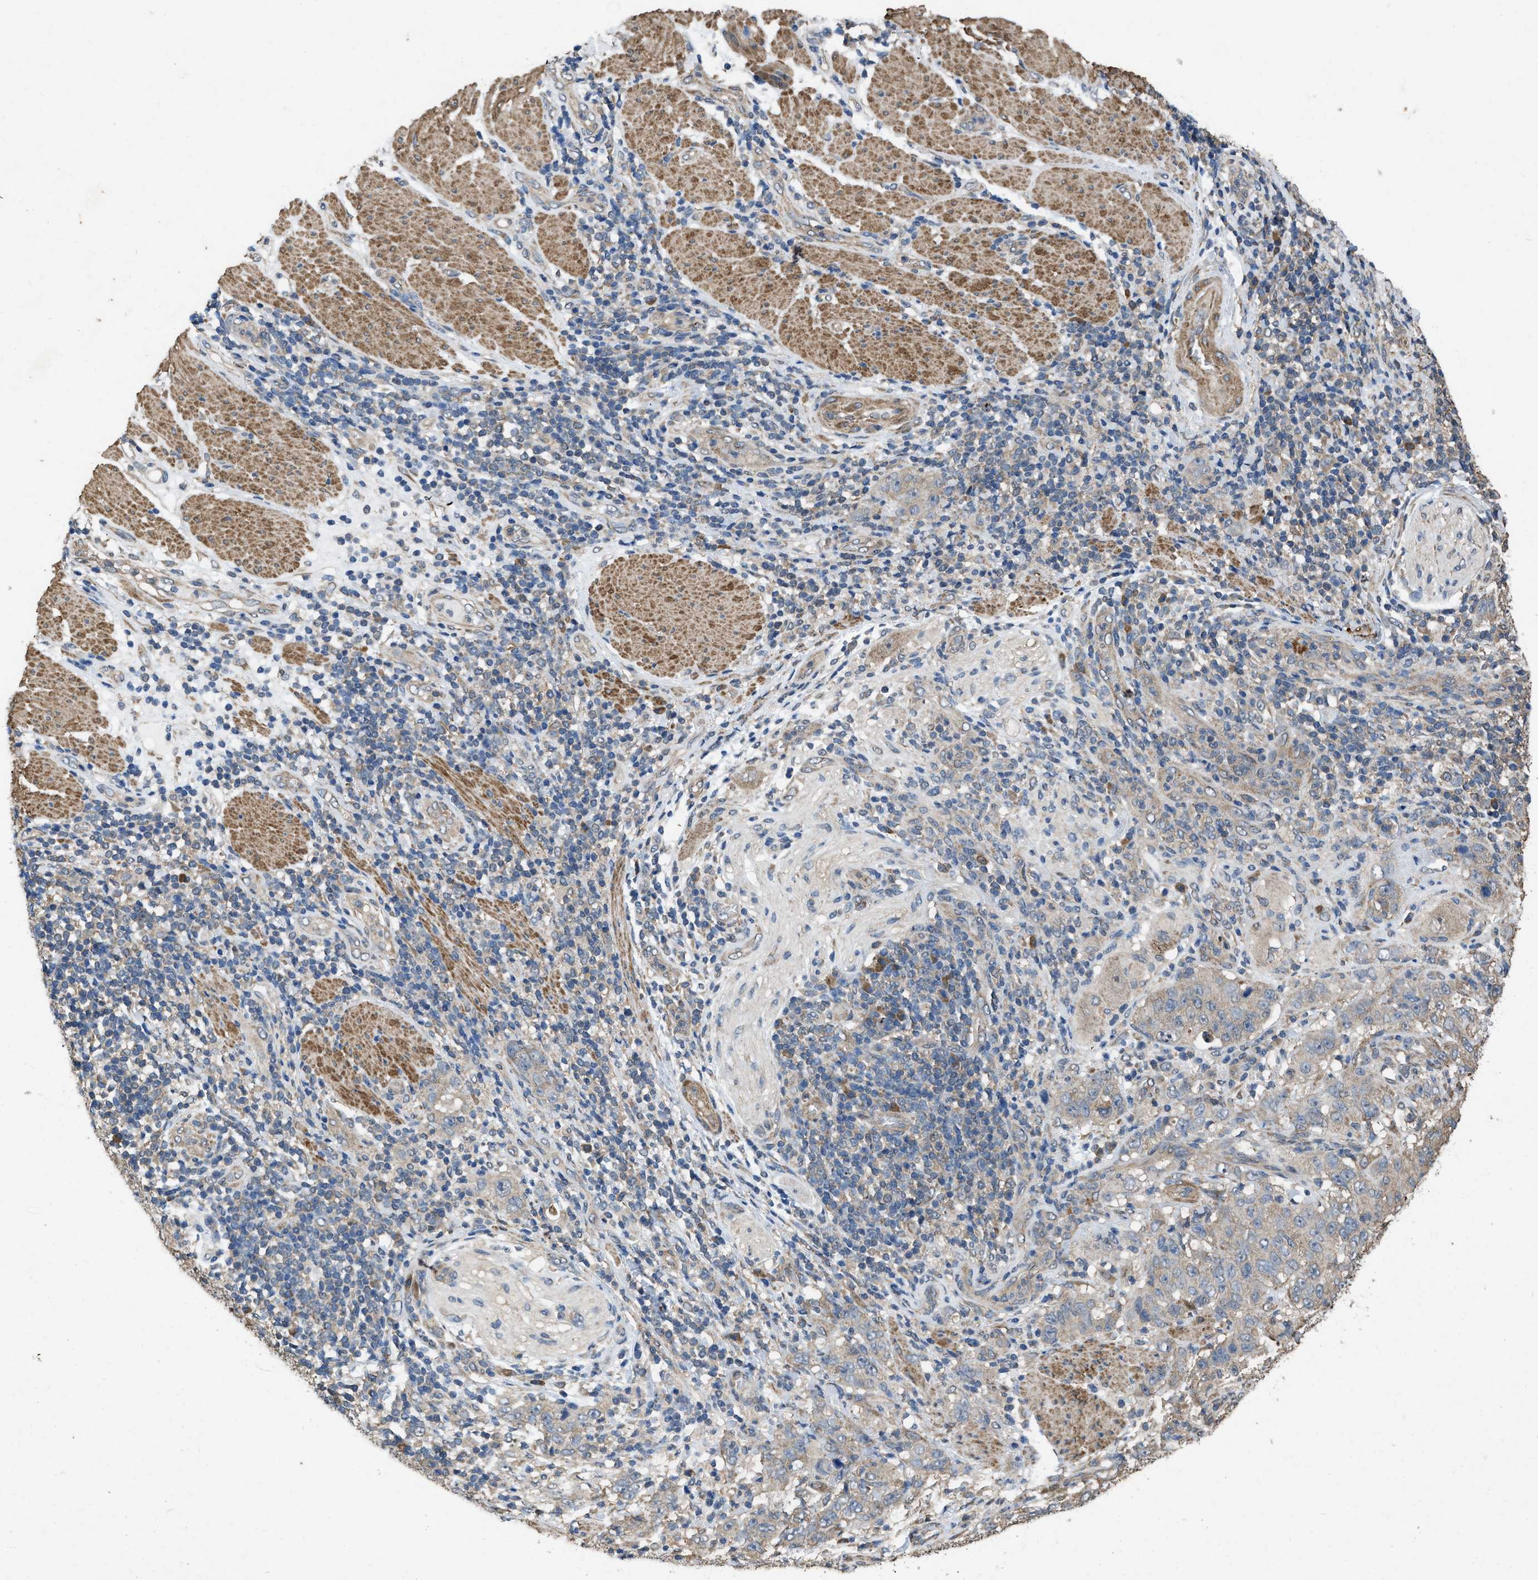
{"staining": {"intensity": "weak", "quantity": "<25%", "location": "cytoplasmic/membranous"}, "tissue": "stomach cancer", "cell_type": "Tumor cells", "image_type": "cancer", "snomed": [{"axis": "morphology", "description": "Adenocarcinoma, NOS"}, {"axis": "topography", "description": "Stomach"}], "caption": "Photomicrograph shows no protein expression in tumor cells of stomach cancer (adenocarcinoma) tissue. The staining was performed using DAB to visualize the protein expression in brown, while the nuclei were stained in blue with hematoxylin (Magnification: 20x).", "gene": "ARL6", "patient": {"sex": "male", "age": 48}}